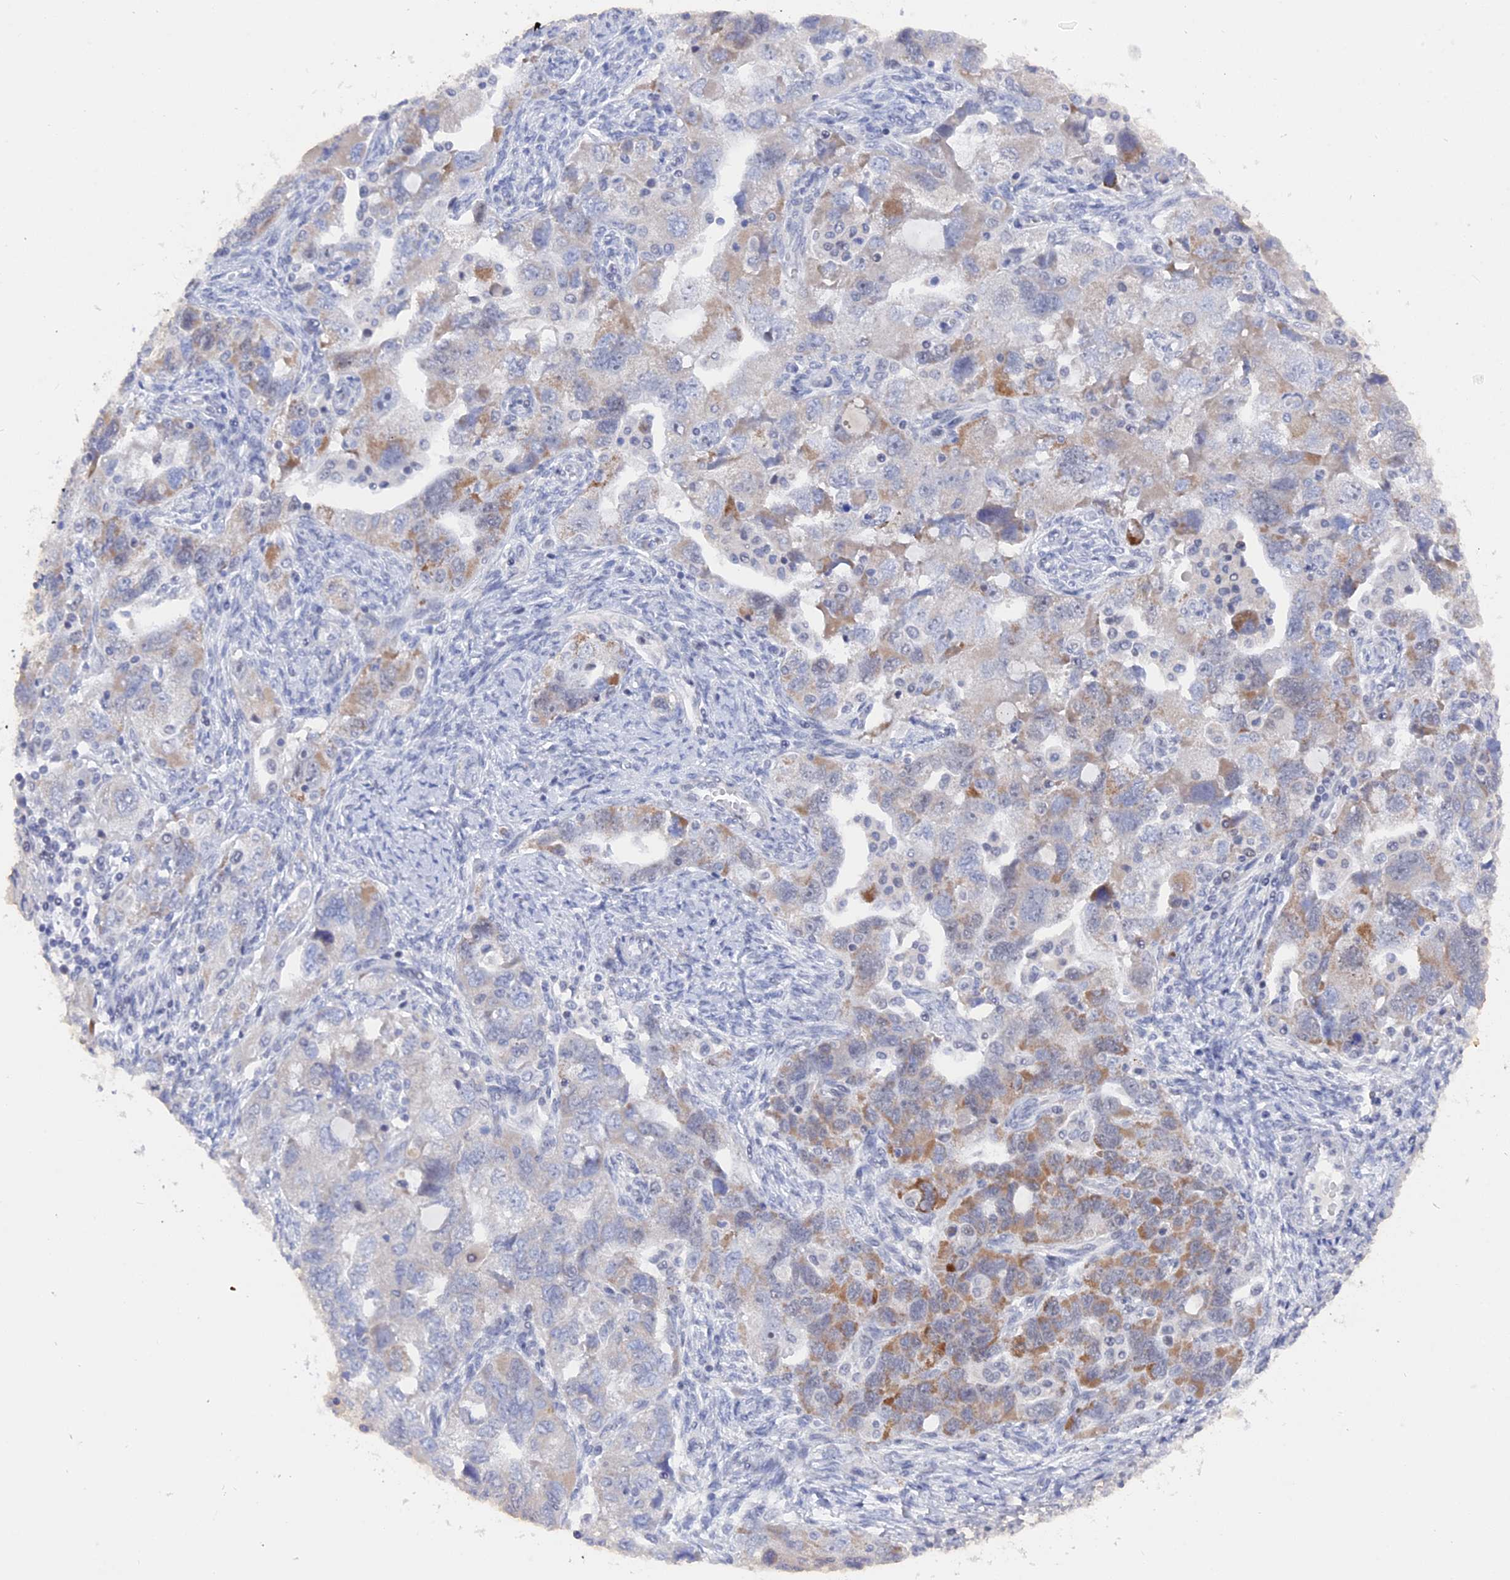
{"staining": {"intensity": "moderate", "quantity": "<25%", "location": "cytoplasmic/membranous"}, "tissue": "ovarian cancer", "cell_type": "Tumor cells", "image_type": "cancer", "snomed": [{"axis": "morphology", "description": "Carcinoma, NOS"}, {"axis": "morphology", "description": "Cystadenocarcinoma, serous, NOS"}, {"axis": "topography", "description": "Ovary"}], "caption": "Ovarian carcinoma stained with a protein marker reveals moderate staining in tumor cells.", "gene": "BRD2", "patient": {"sex": "female", "age": 69}}